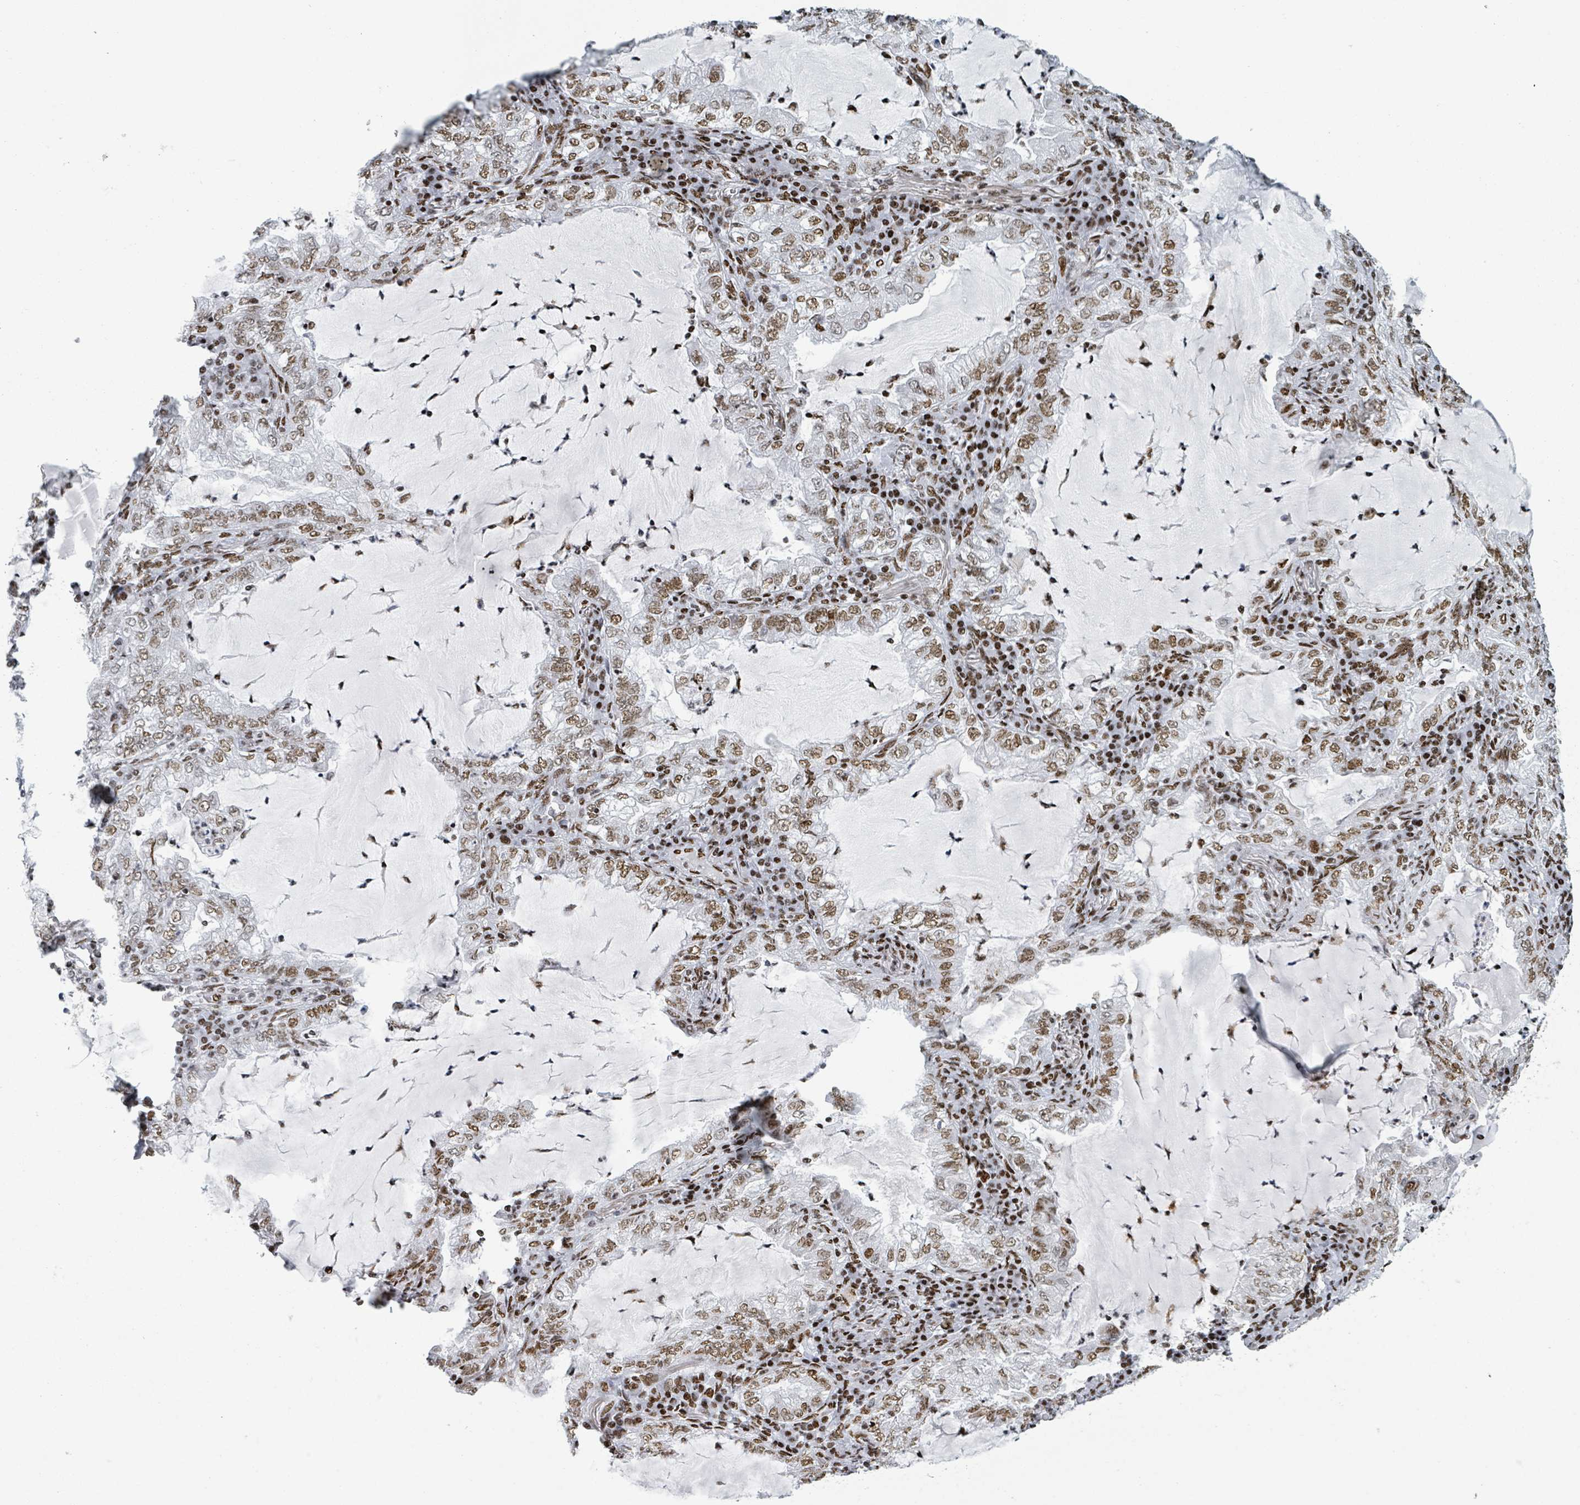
{"staining": {"intensity": "moderate", "quantity": ">75%", "location": "nuclear"}, "tissue": "lung cancer", "cell_type": "Tumor cells", "image_type": "cancer", "snomed": [{"axis": "morphology", "description": "Adenocarcinoma, NOS"}, {"axis": "topography", "description": "Lung"}], "caption": "Adenocarcinoma (lung) stained with a protein marker exhibits moderate staining in tumor cells.", "gene": "DHX16", "patient": {"sex": "female", "age": 73}}